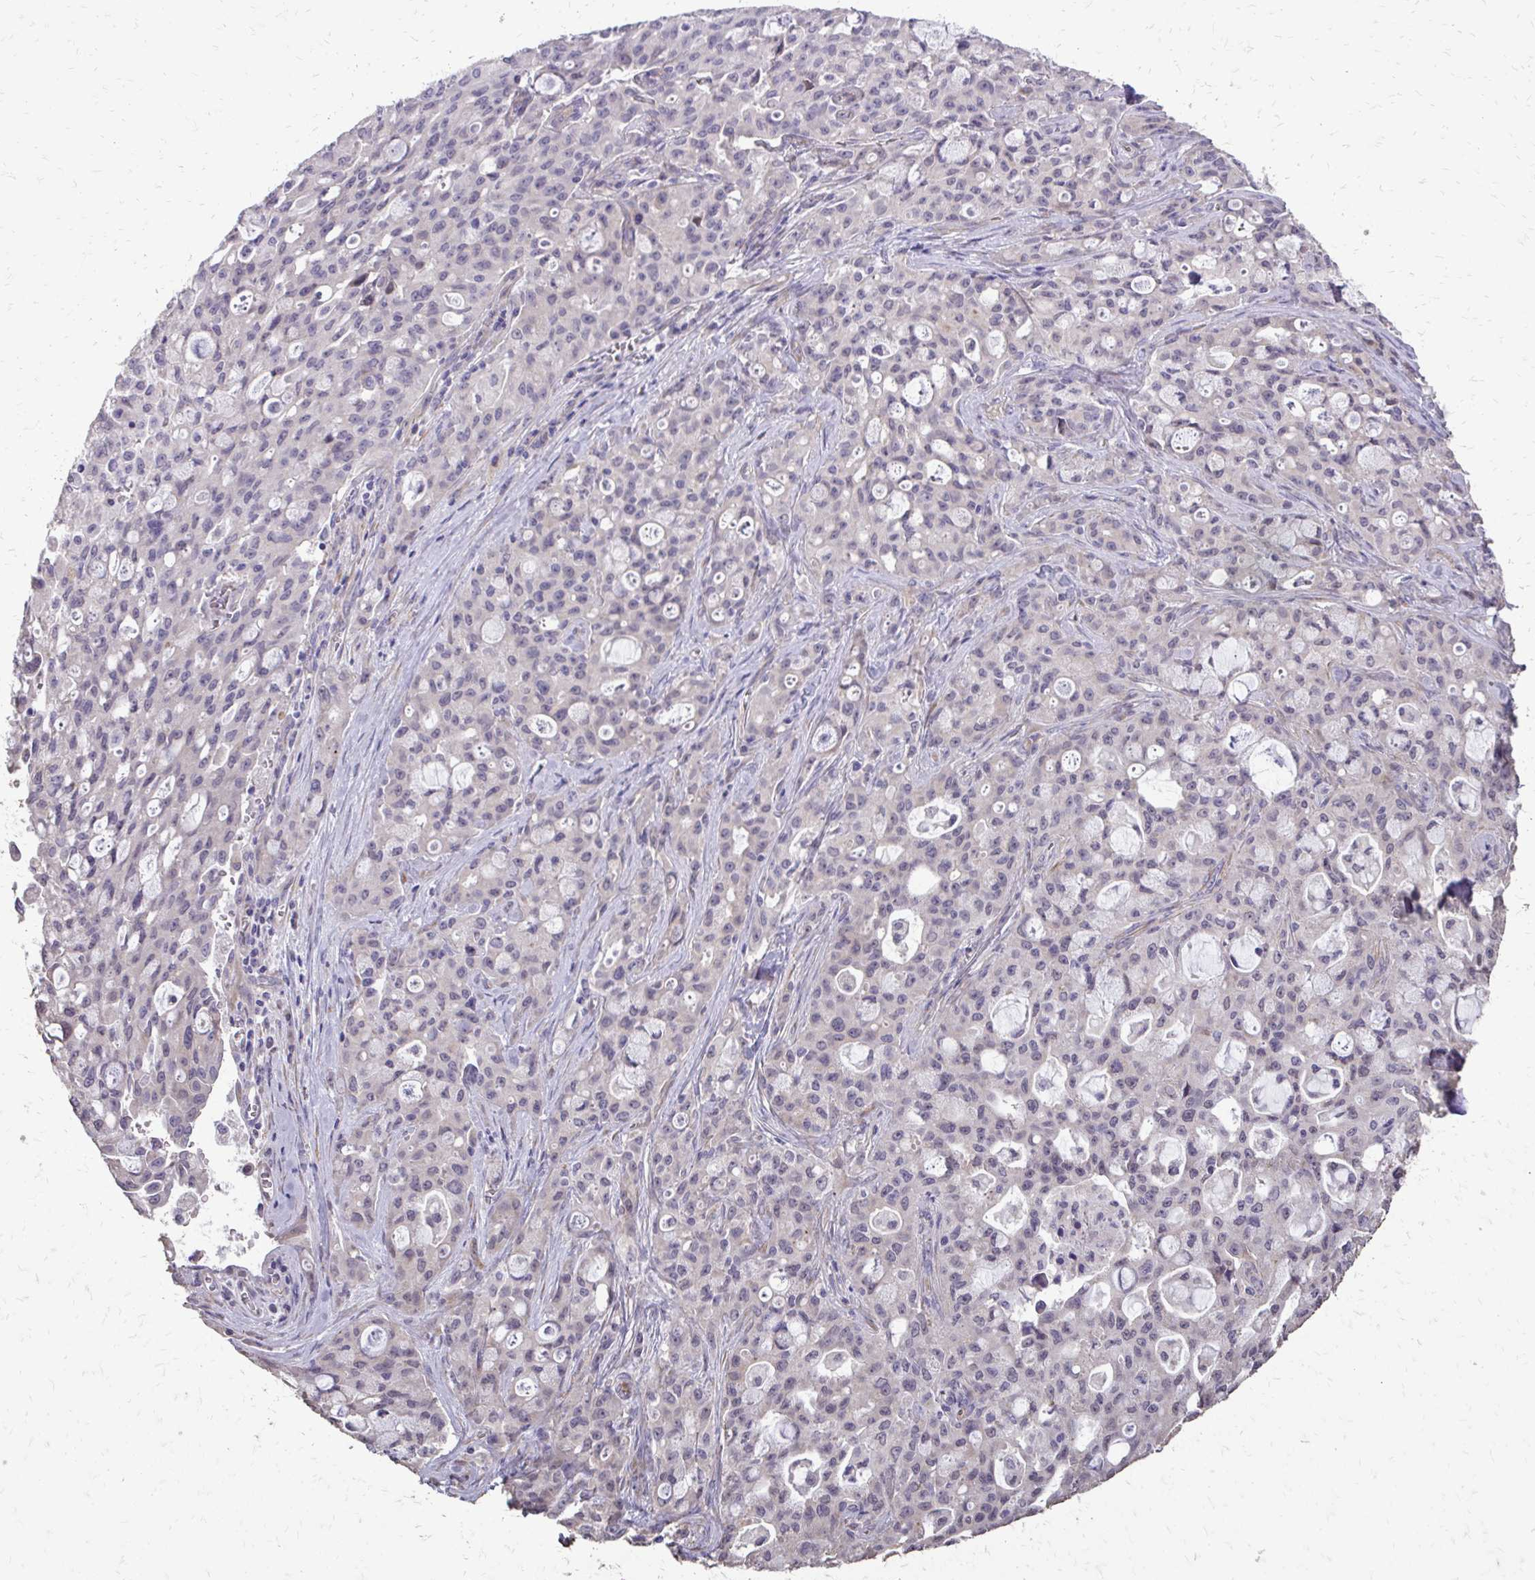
{"staining": {"intensity": "negative", "quantity": "none", "location": "none"}, "tissue": "lung cancer", "cell_type": "Tumor cells", "image_type": "cancer", "snomed": [{"axis": "morphology", "description": "Adenocarcinoma, NOS"}, {"axis": "topography", "description": "Lung"}], "caption": "Tumor cells are negative for protein expression in human lung cancer (adenocarcinoma).", "gene": "MYORG", "patient": {"sex": "female", "age": 44}}